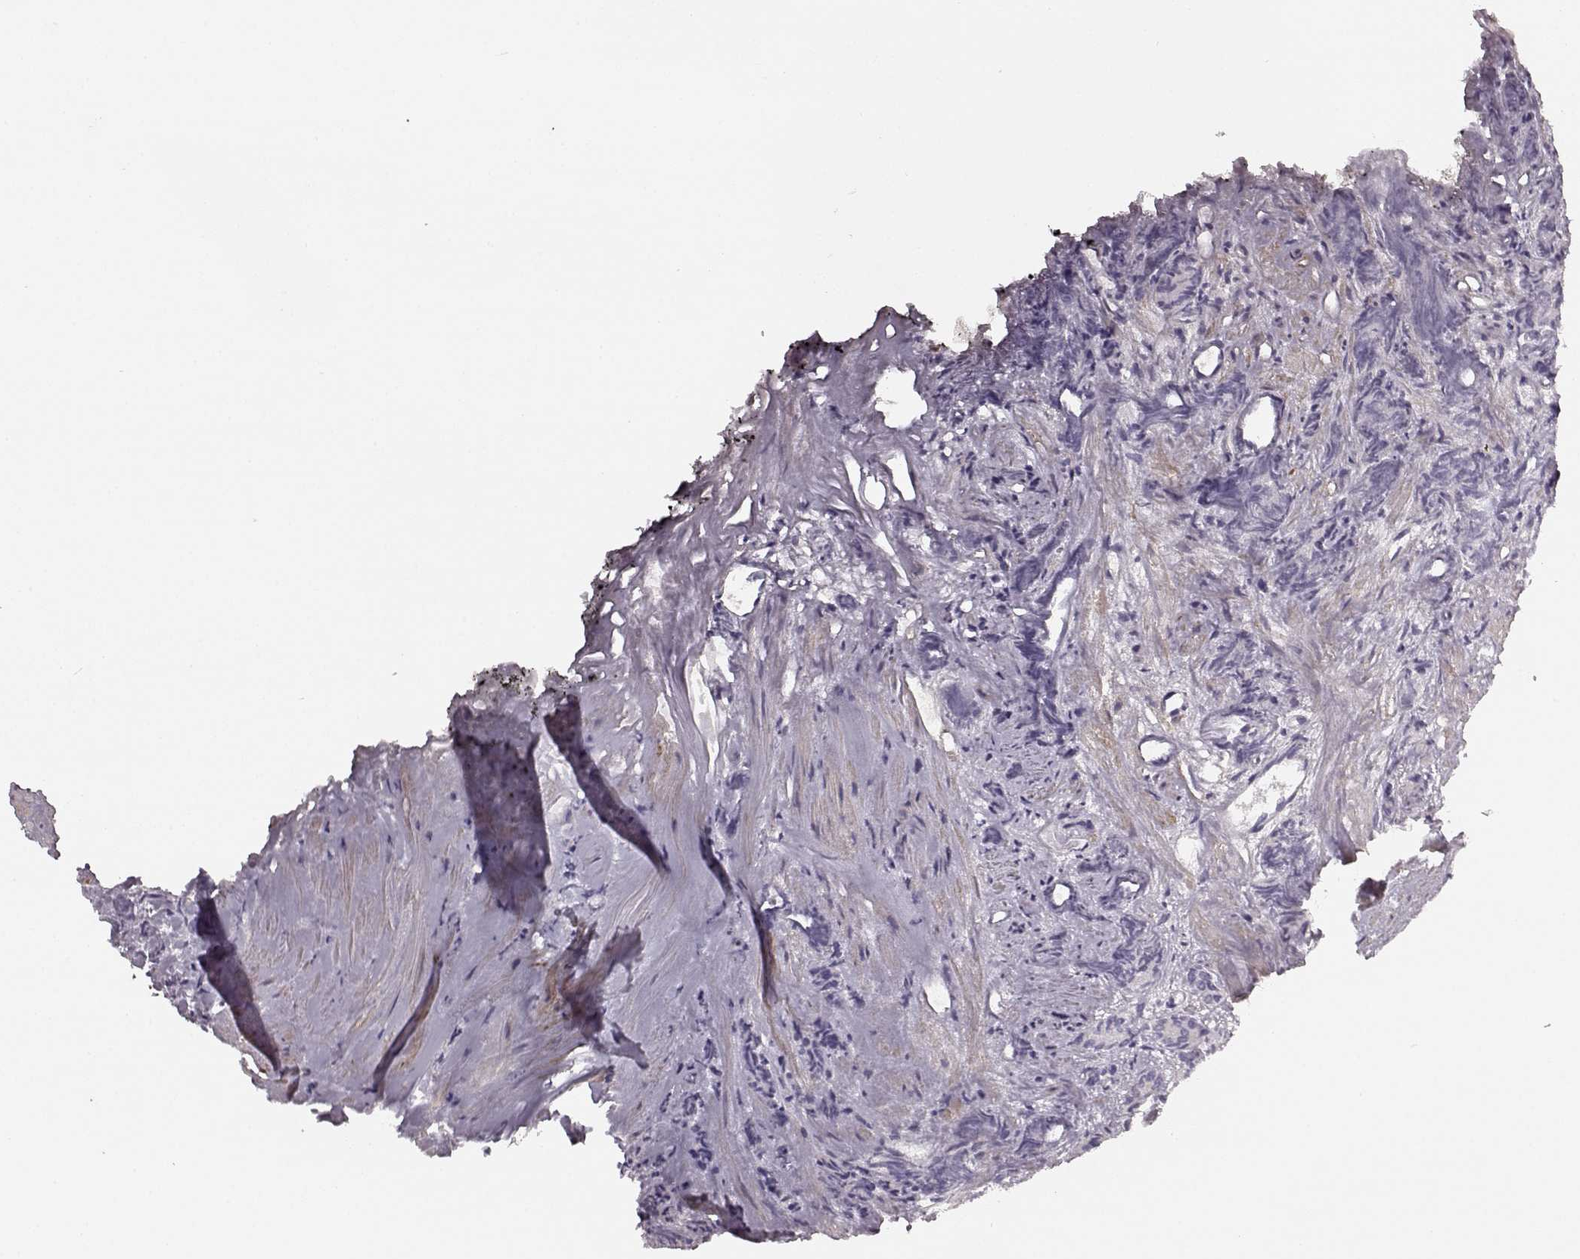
{"staining": {"intensity": "negative", "quantity": "none", "location": "none"}, "tissue": "prostate cancer", "cell_type": "Tumor cells", "image_type": "cancer", "snomed": [{"axis": "morphology", "description": "Adenocarcinoma, High grade"}, {"axis": "topography", "description": "Prostate"}], "caption": "This photomicrograph is of adenocarcinoma (high-grade) (prostate) stained with immunohistochemistry (IHC) to label a protein in brown with the nuclei are counter-stained blue. There is no positivity in tumor cells.", "gene": "MAP6D1", "patient": {"sex": "male", "age": 84}}